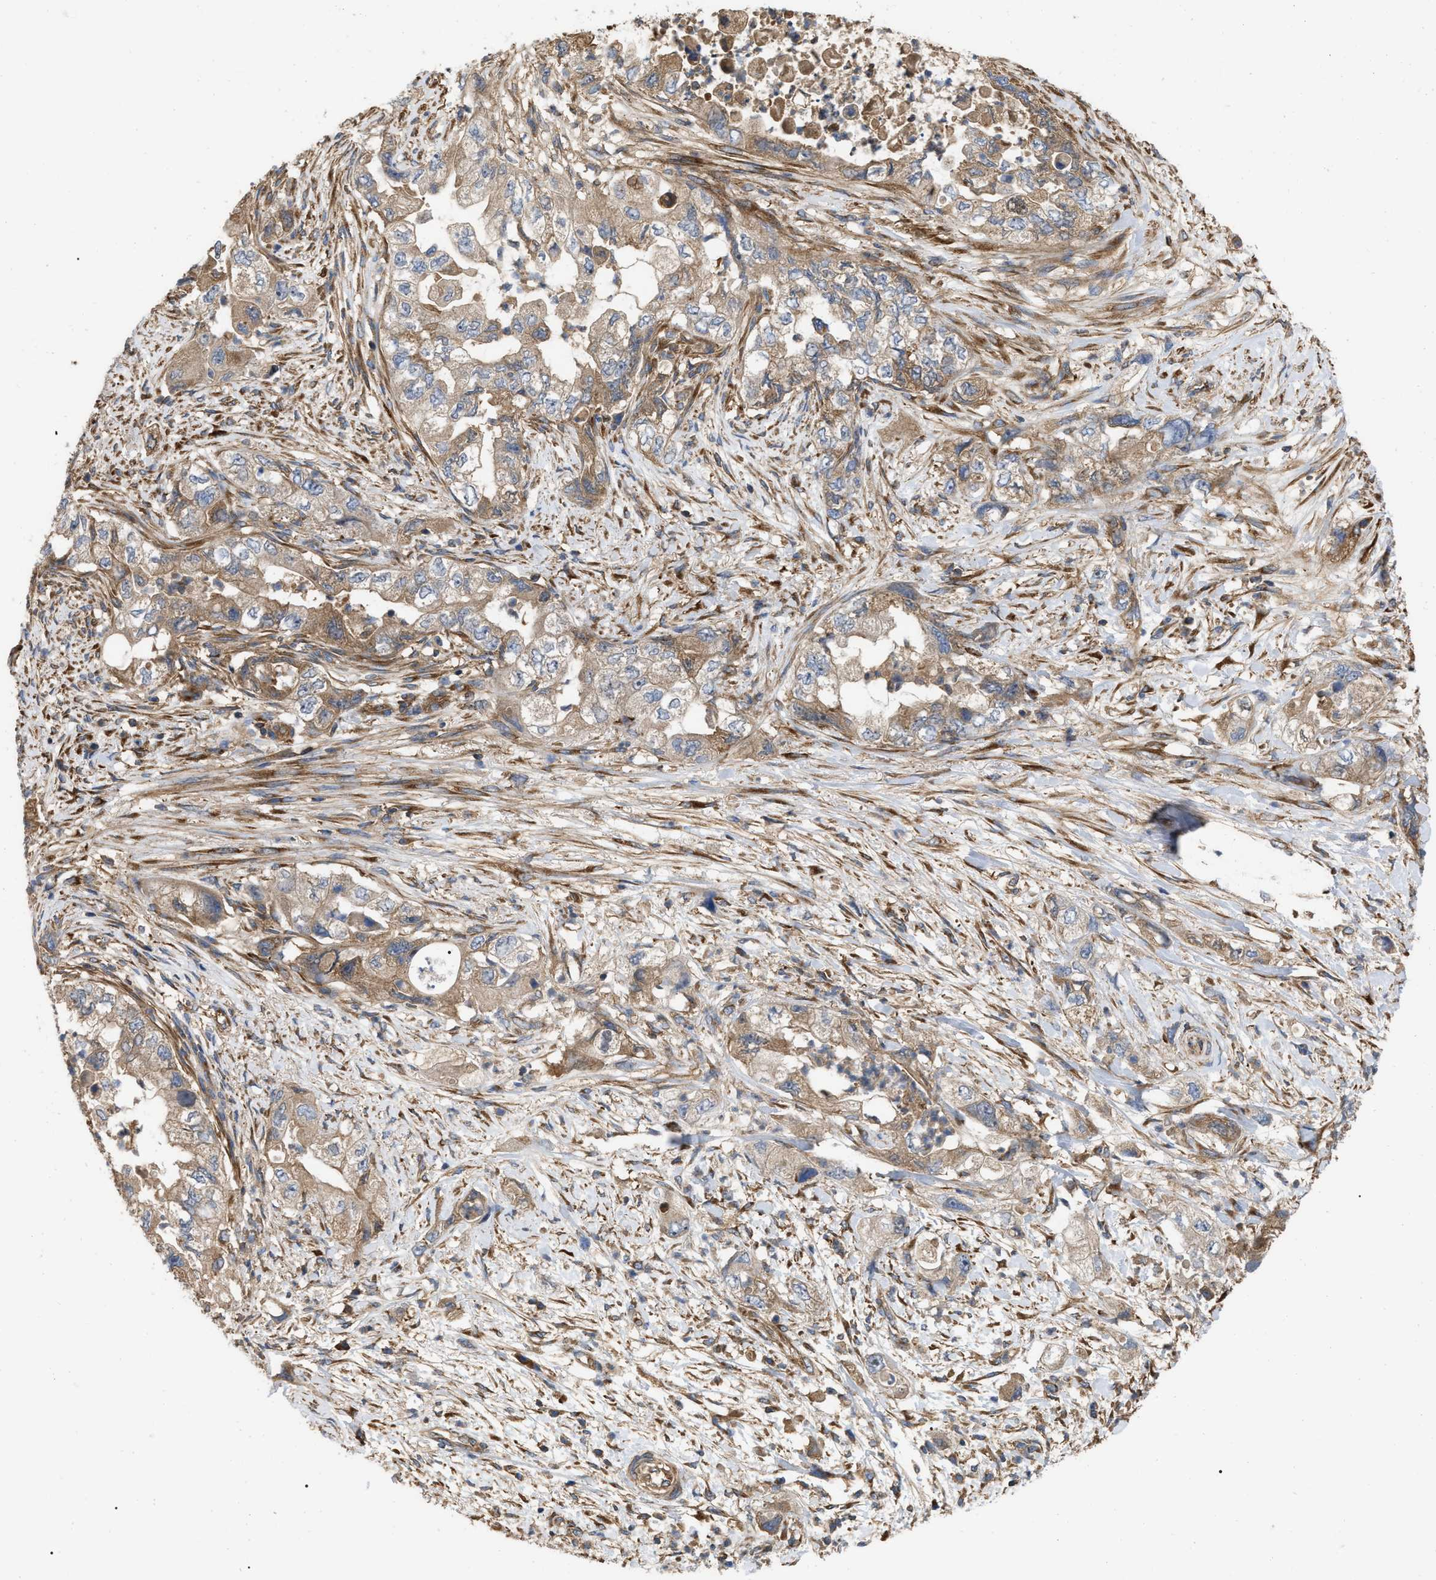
{"staining": {"intensity": "moderate", "quantity": ">75%", "location": "cytoplasmic/membranous"}, "tissue": "pancreatic cancer", "cell_type": "Tumor cells", "image_type": "cancer", "snomed": [{"axis": "morphology", "description": "Adenocarcinoma, NOS"}, {"axis": "topography", "description": "Pancreas"}], "caption": "Pancreatic adenocarcinoma stained with a brown dye displays moderate cytoplasmic/membranous positive expression in about >75% of tumor cells.", "gene": "RABEP1", "patient": {"sex": "female", "age": 73}}